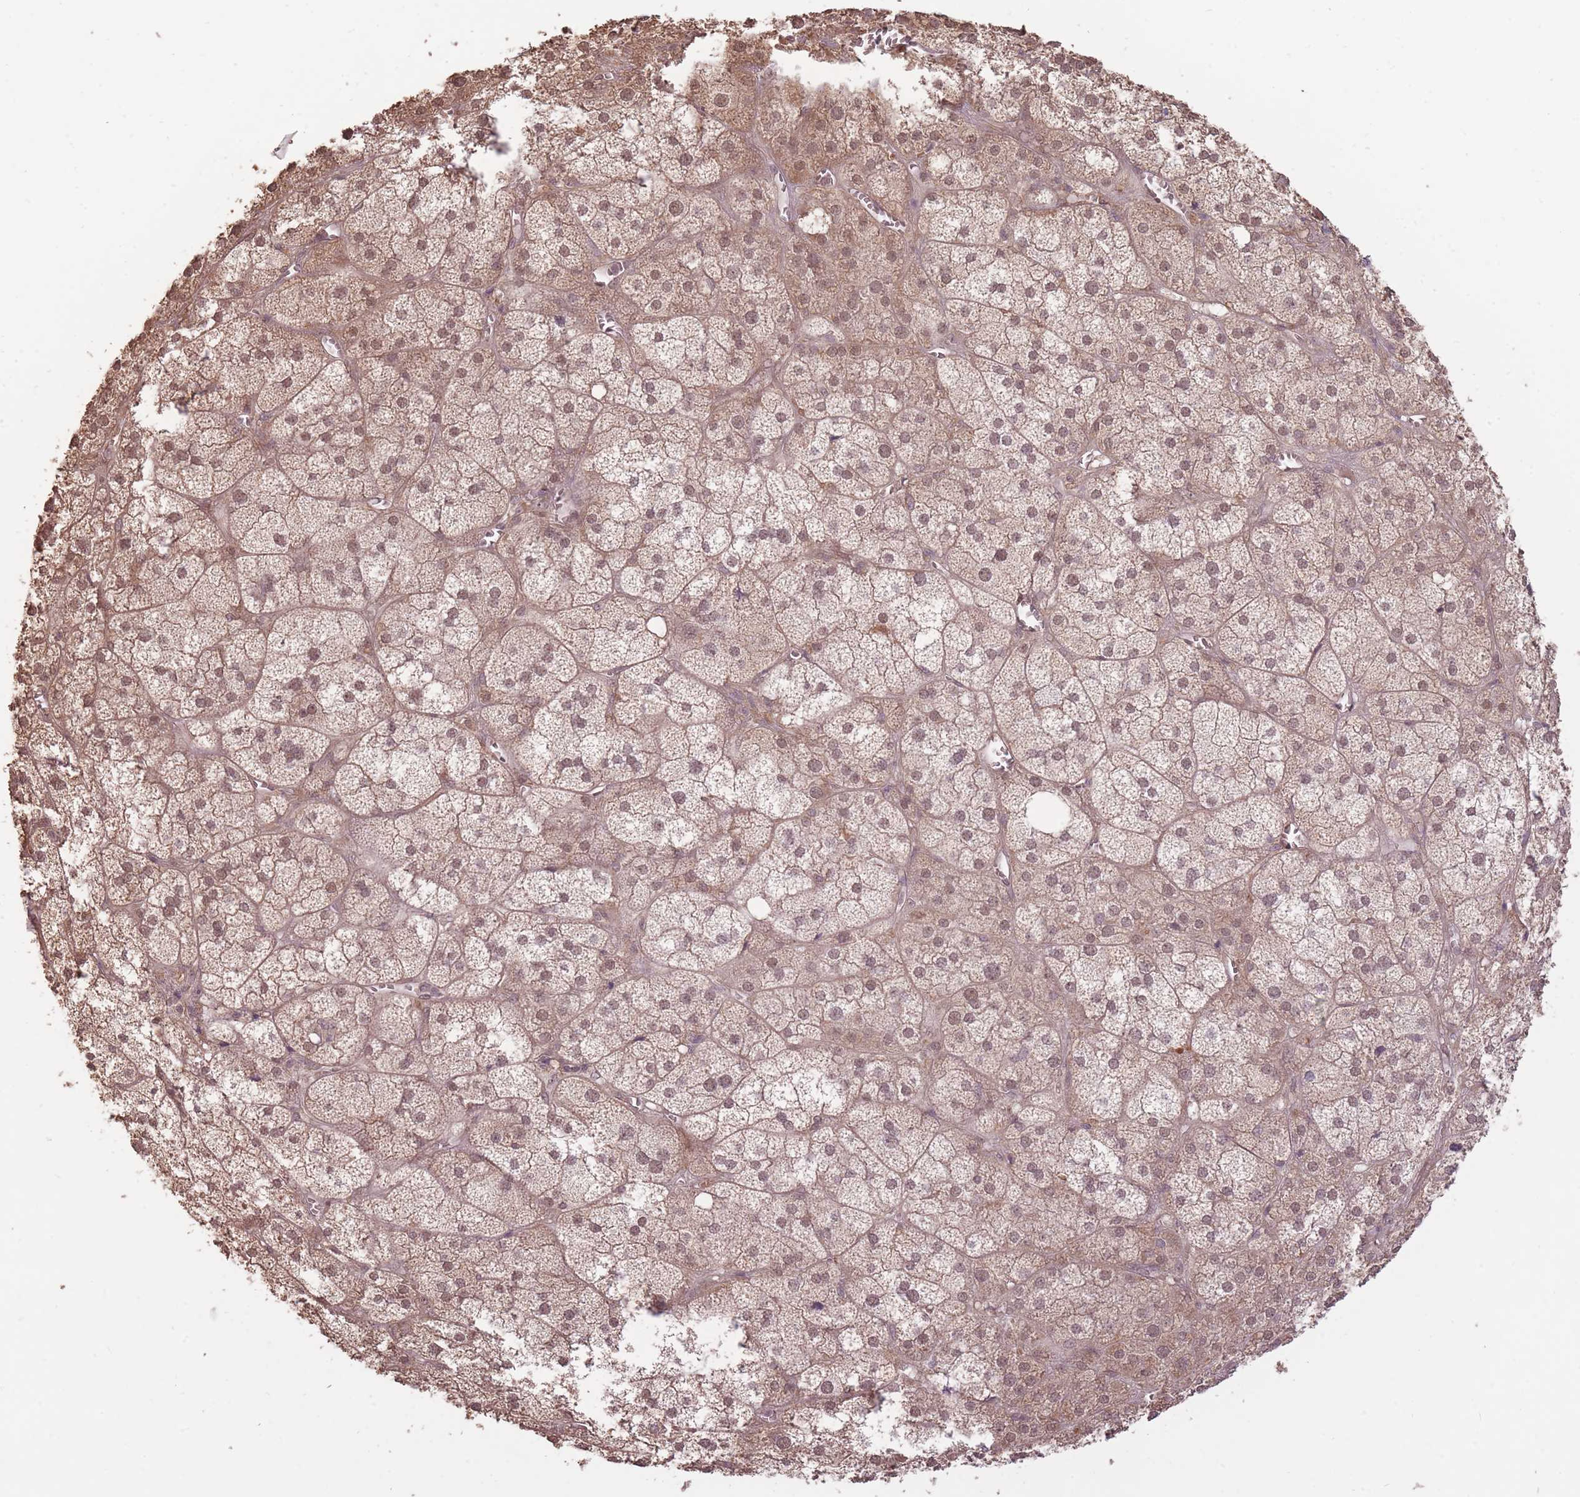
{"staining": {"intensity": "moderate", "quantity": ">75%", "location": "cytoplasmic/membranous,nuclear"}, "tissue": "adrenal gland", "cell_type": "Glandular cells", "image_type": "normal", "snomed": [{"axis": "morphology", "description": "Normal tissue, NOS"}, {"axis": "topography", "description": "Adrenal gland"}], "caption": "This photomicrograph demonstrates IHC staining of normal adrenal gland, with medium moderate cytoplasmic/membranous,nuclear expression in approximately >75% of glandular cells.", "gene": "LRATD2", "patient": {"sex": "female", "age": 61}}